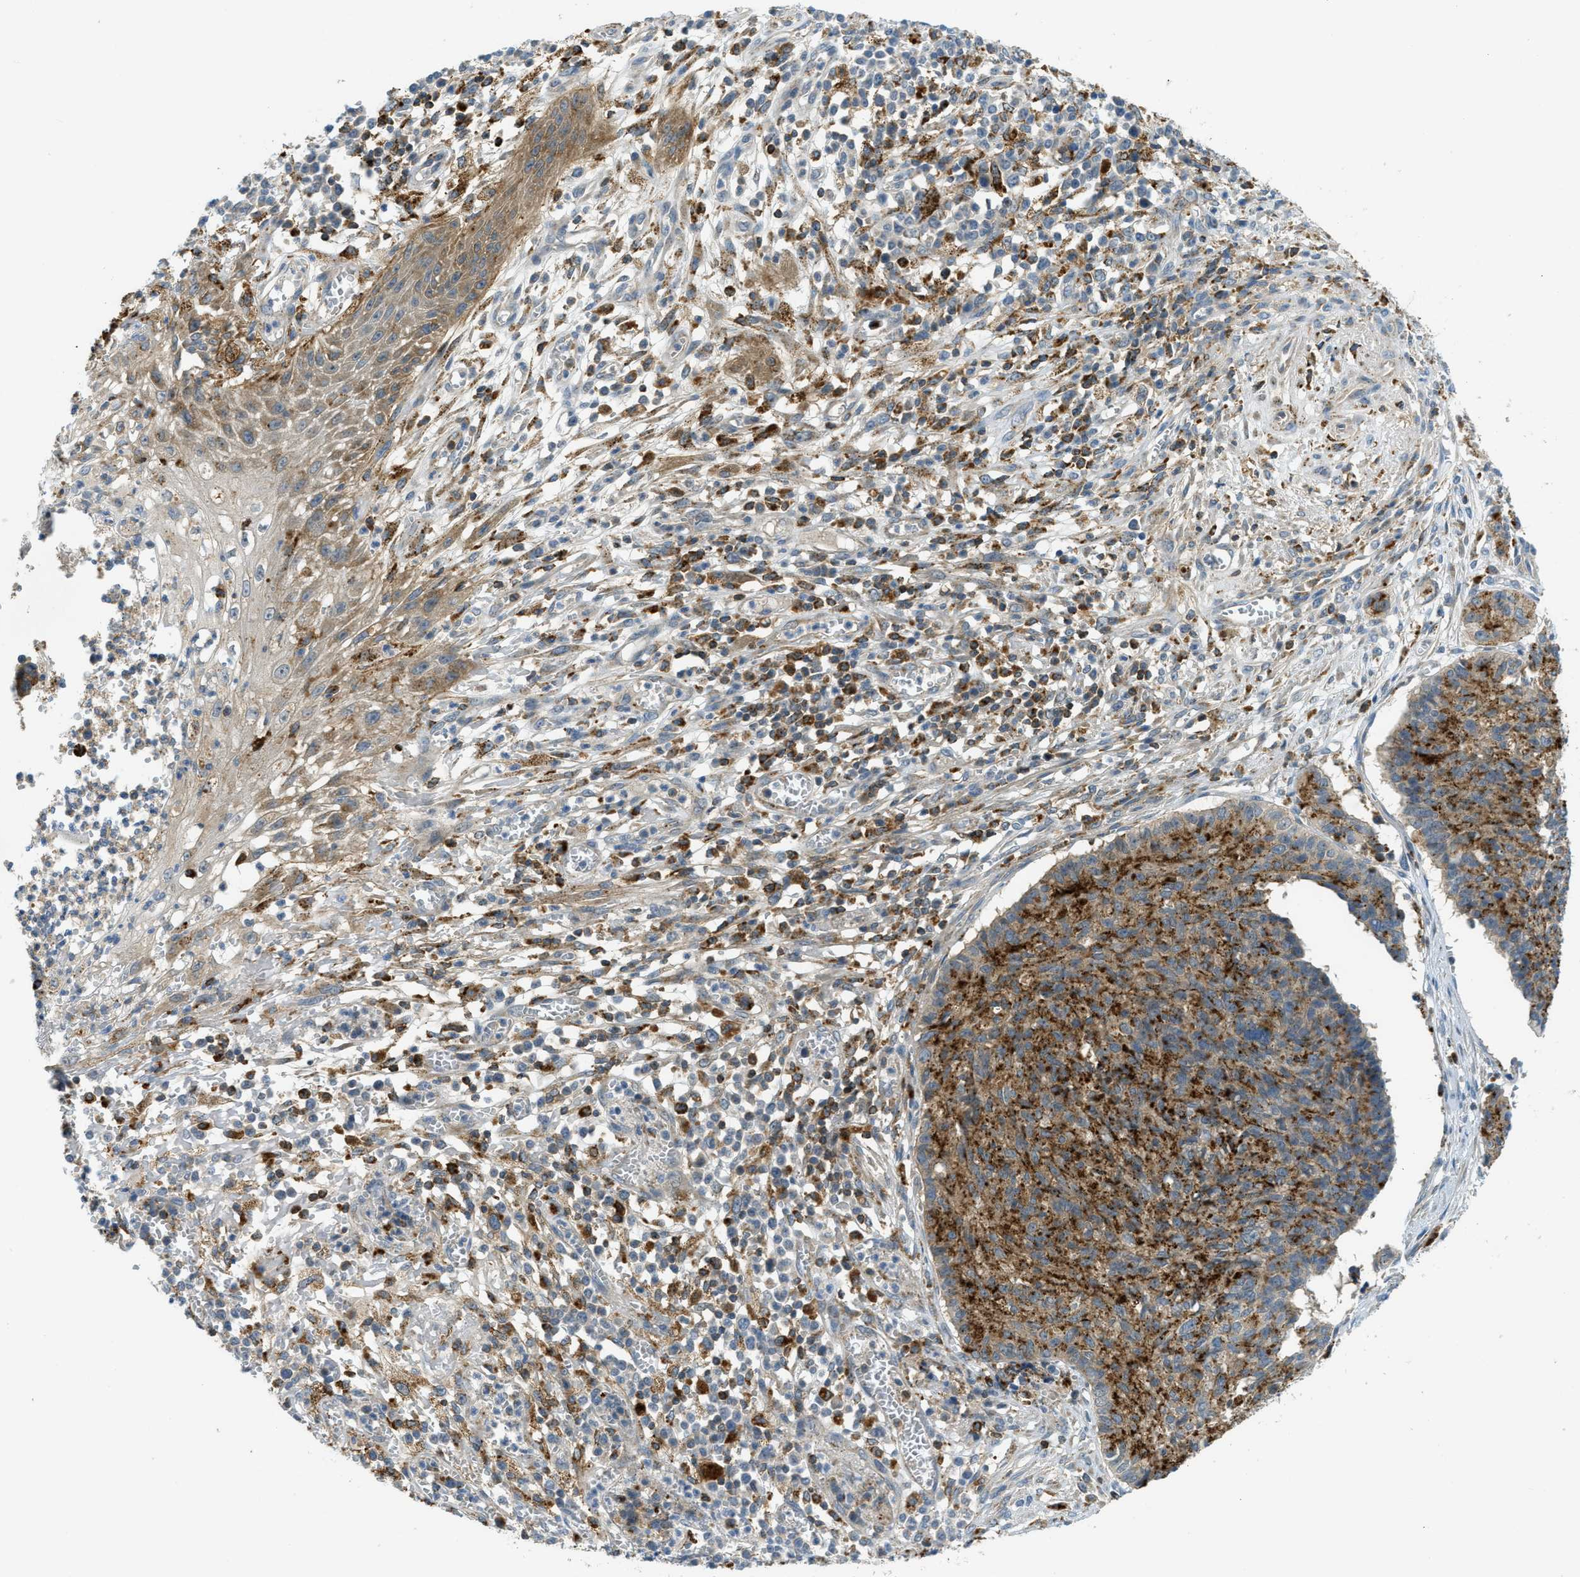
{"staining": {"intensity": "strong", "quantity": ">75%", "location": "cytoplasmic/membranous"}, "tissue": "cervical cancer", "cell_type": "Tumor cells", "image_type": "cancer", "snomed": [{"axis": "morphology", "description": "Squamous cell carcinoma, NOS"}, {"axis": "topography", "description": "Cervix"}], "caption": "Strong cytoplasmic/membranous positivity for a protein is identified in about >75% of tumor cells of cervical squamous cell carcinoma using immunohistochemistry.", "gene": "PLBD2", "patient": {"sex": "female", "age": 35}}